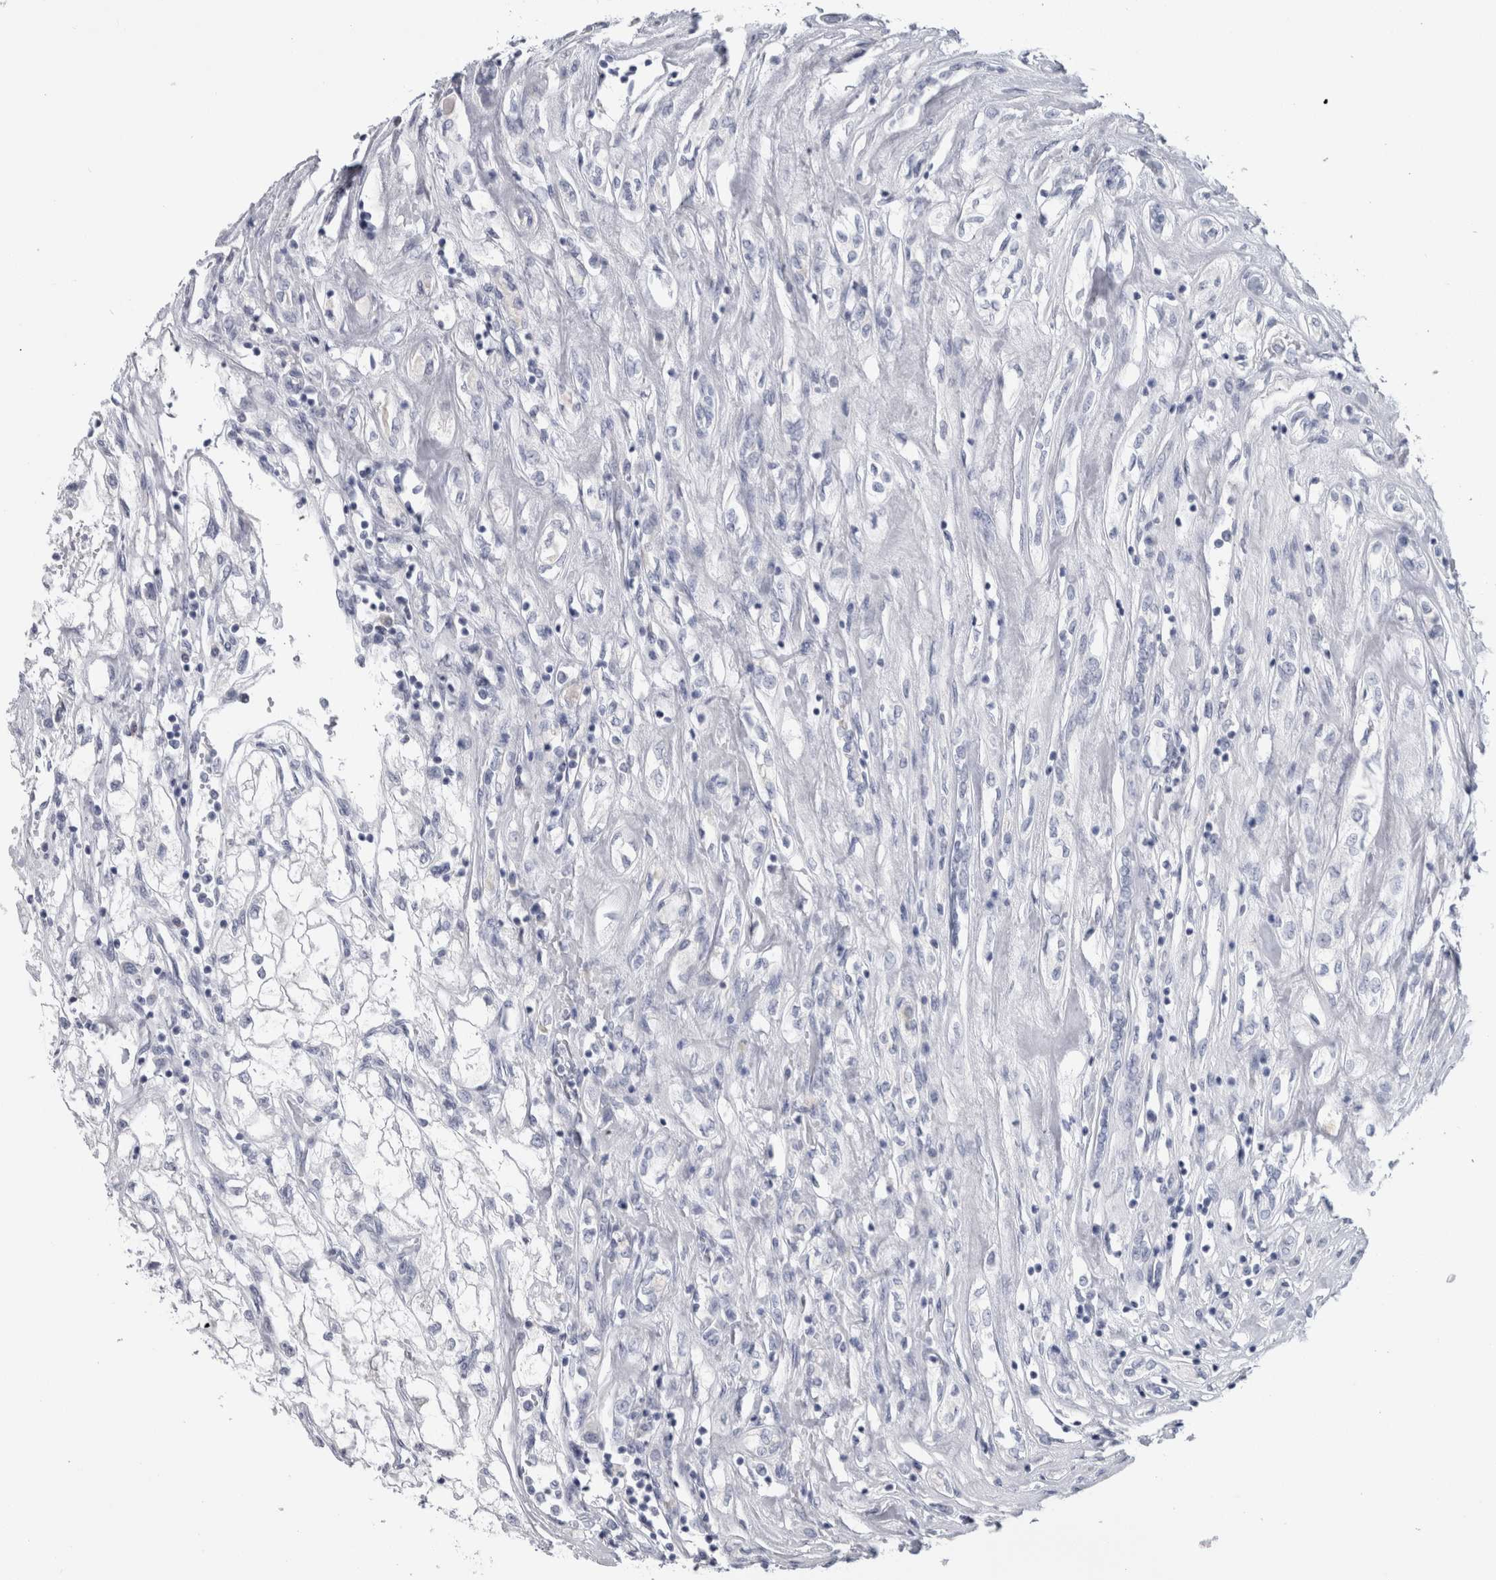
{"staining": {"intensity": "negative", "quantity": "none", "location": "none"}, "tissue": "renal cancer", "cell_type": "Tumor cells", "image_type": "cancer", "snomed": [{"axis": "morphology", "description": "Adenocarcinoma, NOS"}, {"axis": "topography", "description": "Kidney"}], "caption": "Photomicrograph shows no protein staining in tumor cells of renal cancer (adenocarcinoma) tissue.", "gene": "MSMB", "patient": {"sex": "female", "age": 70}}